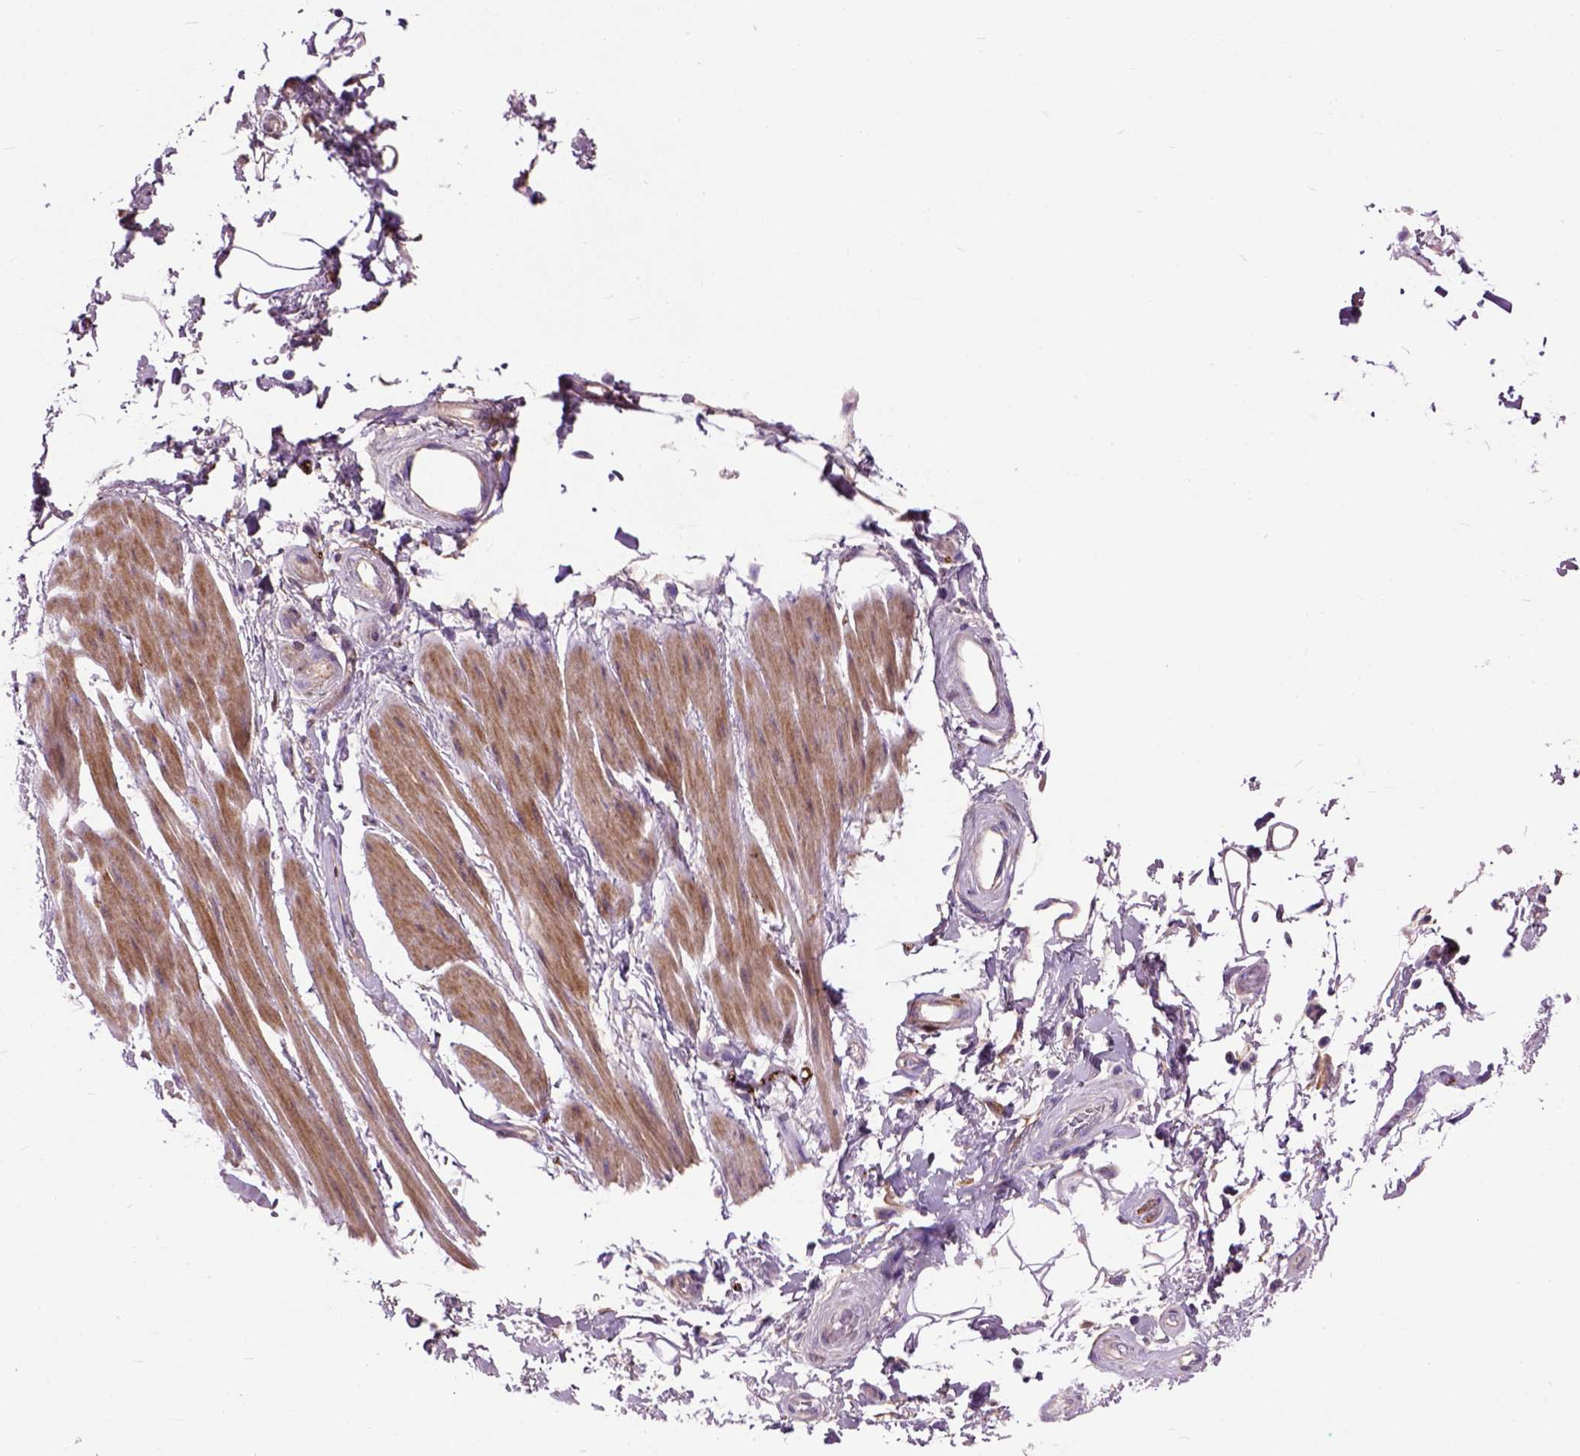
{"staining": {"intensity": "moderate", "quantity": ">75%", "location": "cytoplasmic/membranous"}, "tissue": "adipose tissue", "cell_type": "Adipocytes", "image_type": "normal", "snomed": [{"axis": "morphology", "description": "Normal tissue, NOS"}, {"axis": "topography", "description": "Anal"}, {"axis": "topography", "description": "Peripheral nerve tissue"}], "caption": "A medium amount of moderate cytoplasmic/membranous staining is present in approximately >75% of adipocytes in normal adipose tissue. The staining was performed using DAB to visualize the protein expression in brown, while the nuclei were stained in blue with hematoxylin (Magnification: 20x).", "gene": "MAPT", "patient": {"sex": "male", "age": 51}}